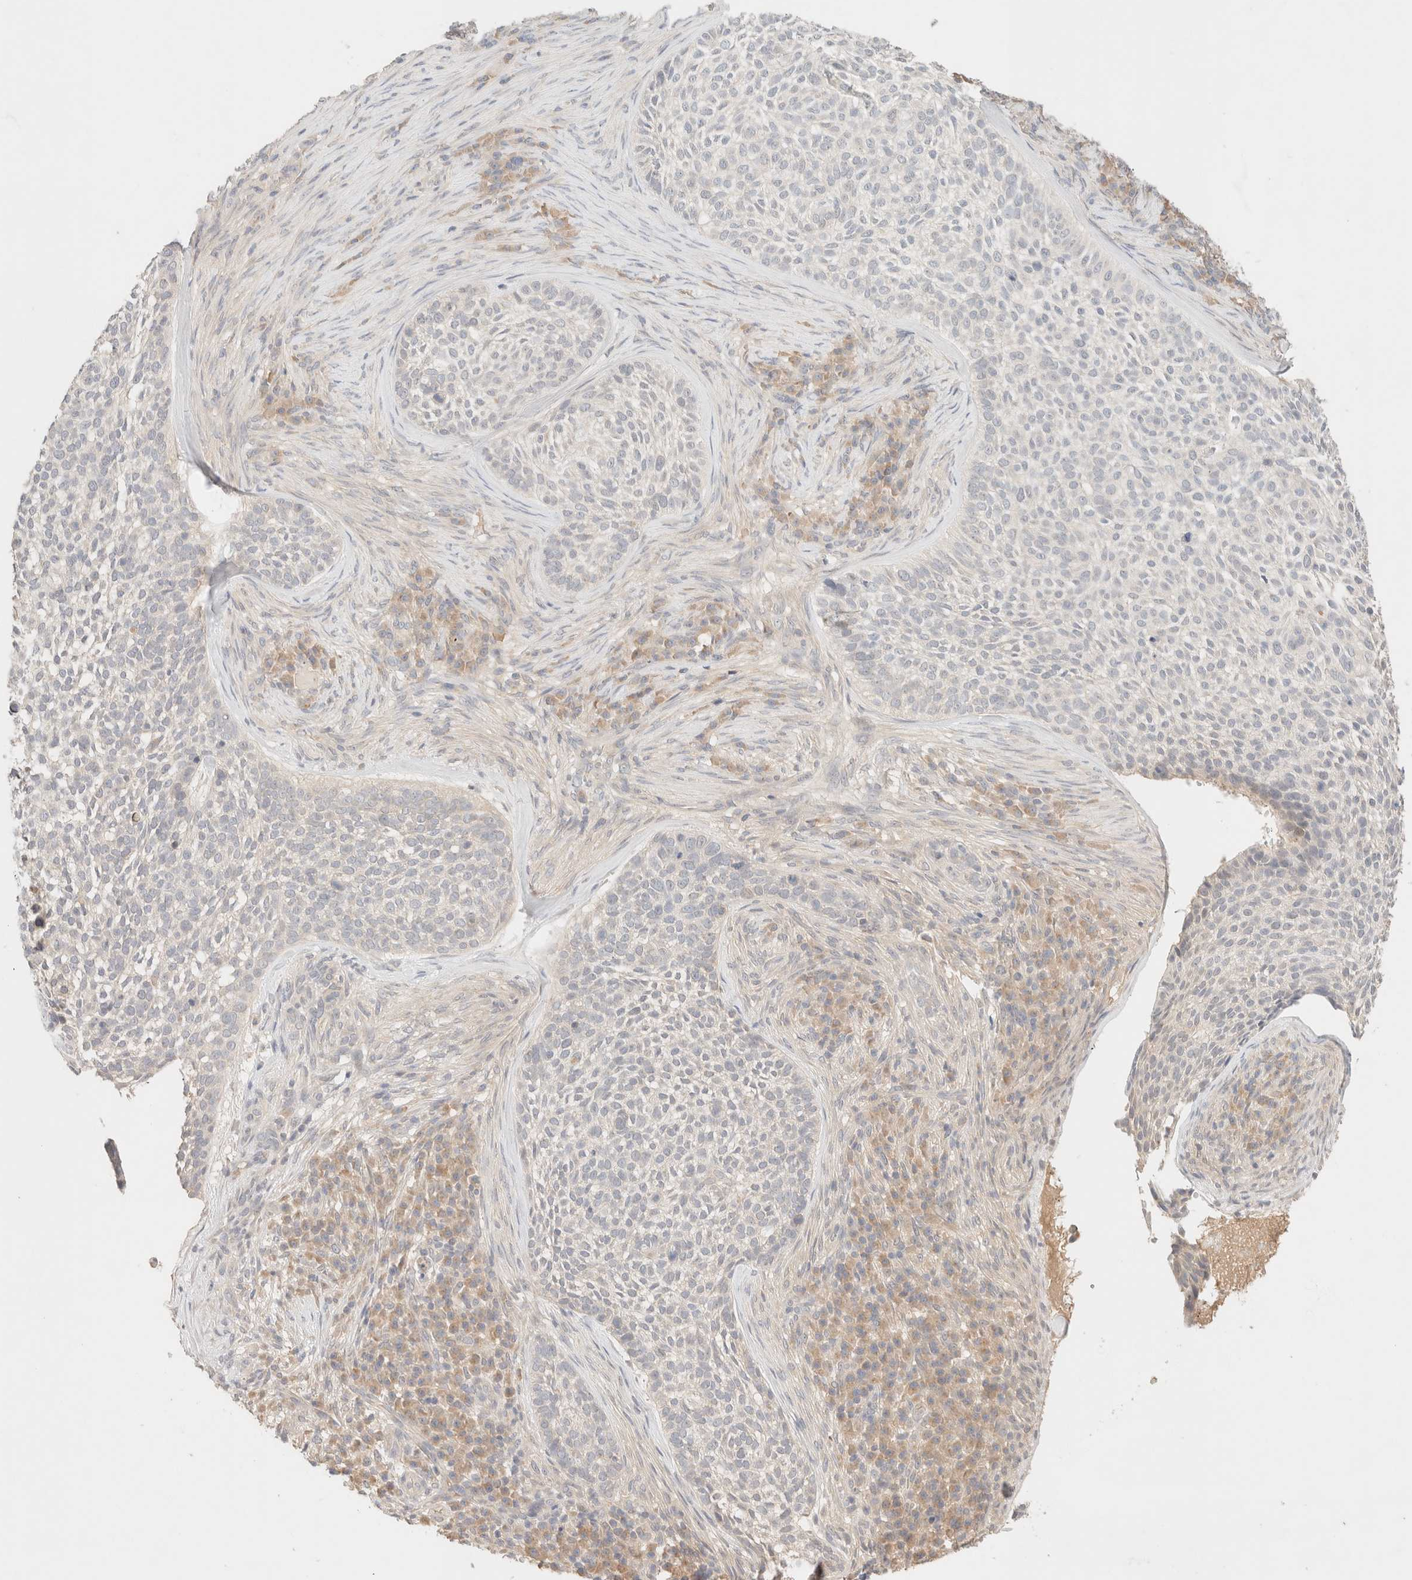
{"staining": {"intensity": "negative", "quantity": "none", "location": "none"}, "tissue": "skin cancer", "cell_type": "Tumor cells", "image_type": "cancer", "snomed": [{"axis": "morphology", "description": "Basal cell carcinoma"}, {"axis": "topography", "description": "Skin"}], "caption": "Tumor cells are negative for brown protein staining in basal cell carcinoma (skin).", "gene": "SARM1", "patient": {"sex": "female", "age": 64}}